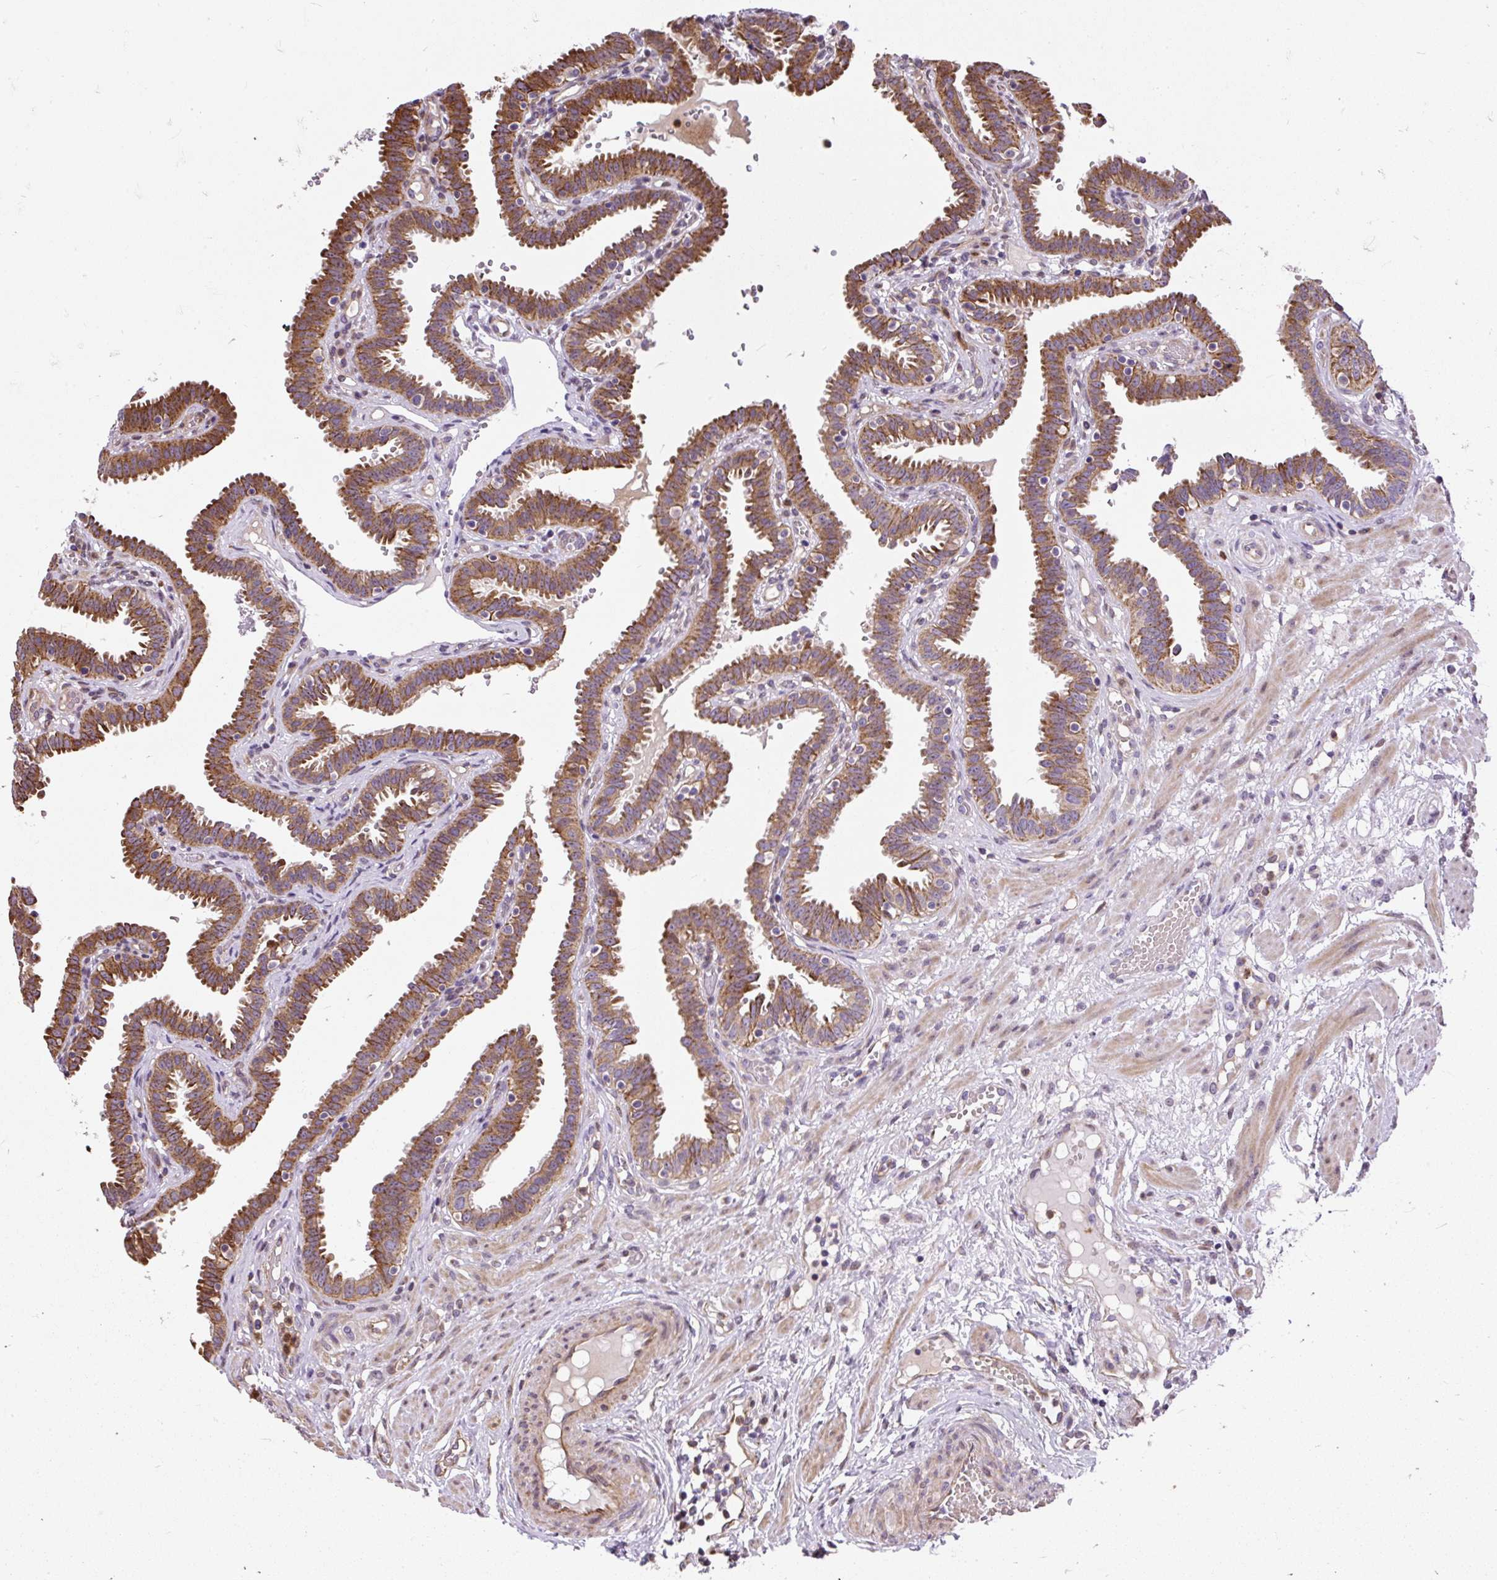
{"staining": {"intensity": "moderate", "quantity": "25%-75%", "location": "cytoplasmic/membranous"}, "tissue": "fallopian tube", "cell_type": "Glandular cells", "image_type": "normal", "snomed": [{"axis": "morphology", "description": "Normal tissue, NOS"}, {"axis": "topography", "description": "Fallopian tube"}], "caption": "Immunohistochemistry (IHC) image of unremarkable human fallopian tube stained for a protein (brown), which shows medium levels of moderate cytoplasmic/membranous expression in approximately 25%-75% of glandular cells.", "gene": "PUS7L", "patient": {"sex": "female", "age": 37}}